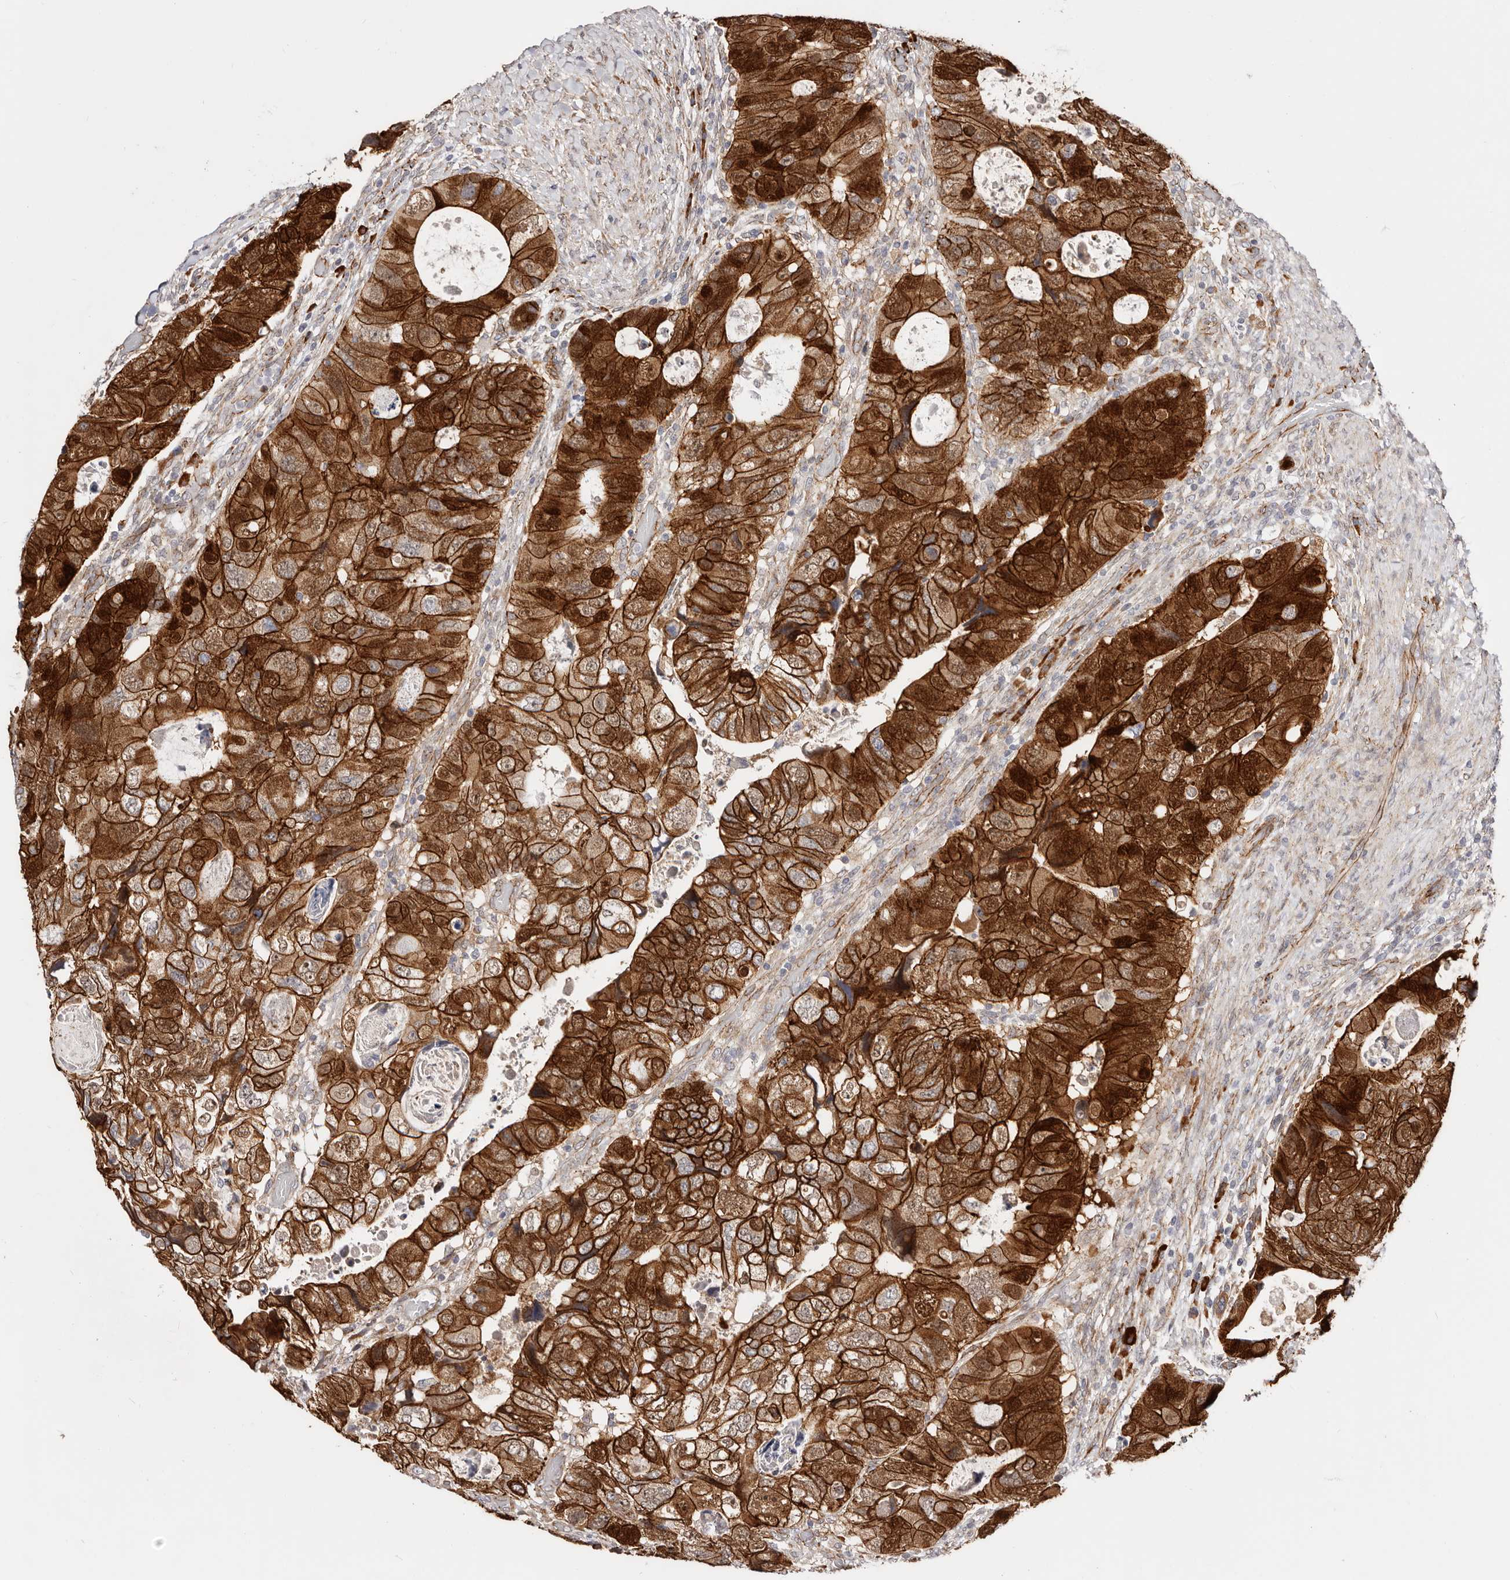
{"staining": {"intensity": "strong", "quantity": ">75%", "location": "cytoplasmic/membranous"}, "tissue": "colorectal cancer", "cell_type": "Tumor cells", "image_type": "cancer", "snomed": [{"axis": "morphology", "description": "Adenocarcinoma, NOS"}, {"axis": "topography", "description": "Rectum"}], "caption": "Protein staining of adenocarcinoma (colorectal) tissue exhibits strong cytoplasmic/membranous staining in approximately >75% of tumor cells.", "gene": "CTNNB1", "patient": {"sex": "male", "age": 59}}